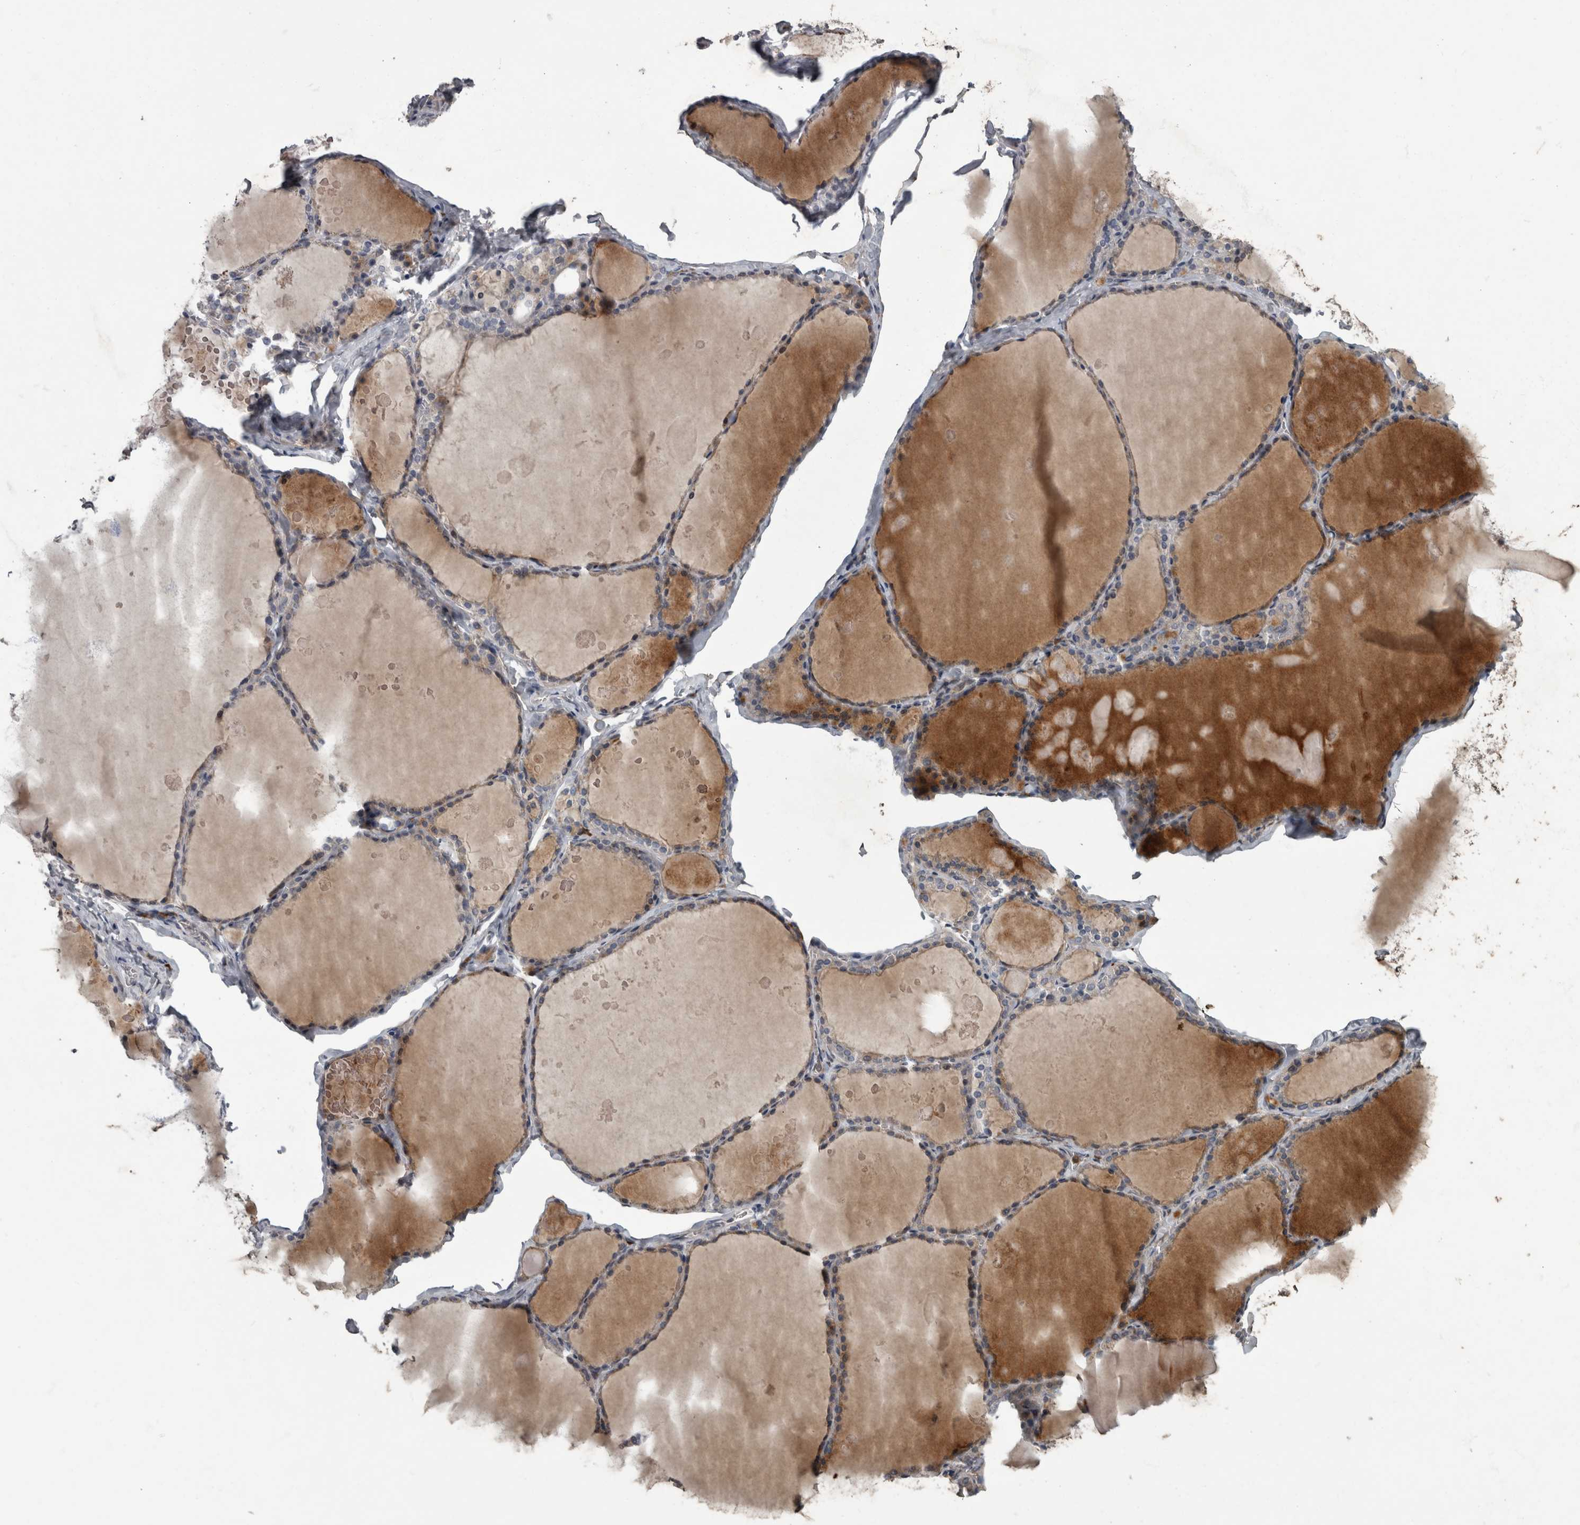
{"staining": {"intensity": "moderate", "quantity": "25%-75%", "location": "cytoplasmic/membranous"}, "tissue": "thyroid gland", "cell_type": "Glandular cells", "image_type": "normal", "snomed": [{"axis": "morphology", "description": "Normal tissue, NOS"}, {"axis": "topography", "description": "Thyroid gland"}], "caption": "Unremarkable thyroid gland was stained to show a protein in brown. There is medium levels of moderate cytoplasmic/membranous expression in approximately 25%-75% of glandular cells. The staining was performed using DAB (3,3'-diaminobenzidine) to visualize the protein expression in brown, while the nuclei were stained in blue with hematoxylin (Magnification: 20x).", "gene": "CDC42BPG", "patient": {"sex": "male", "age": 56}}